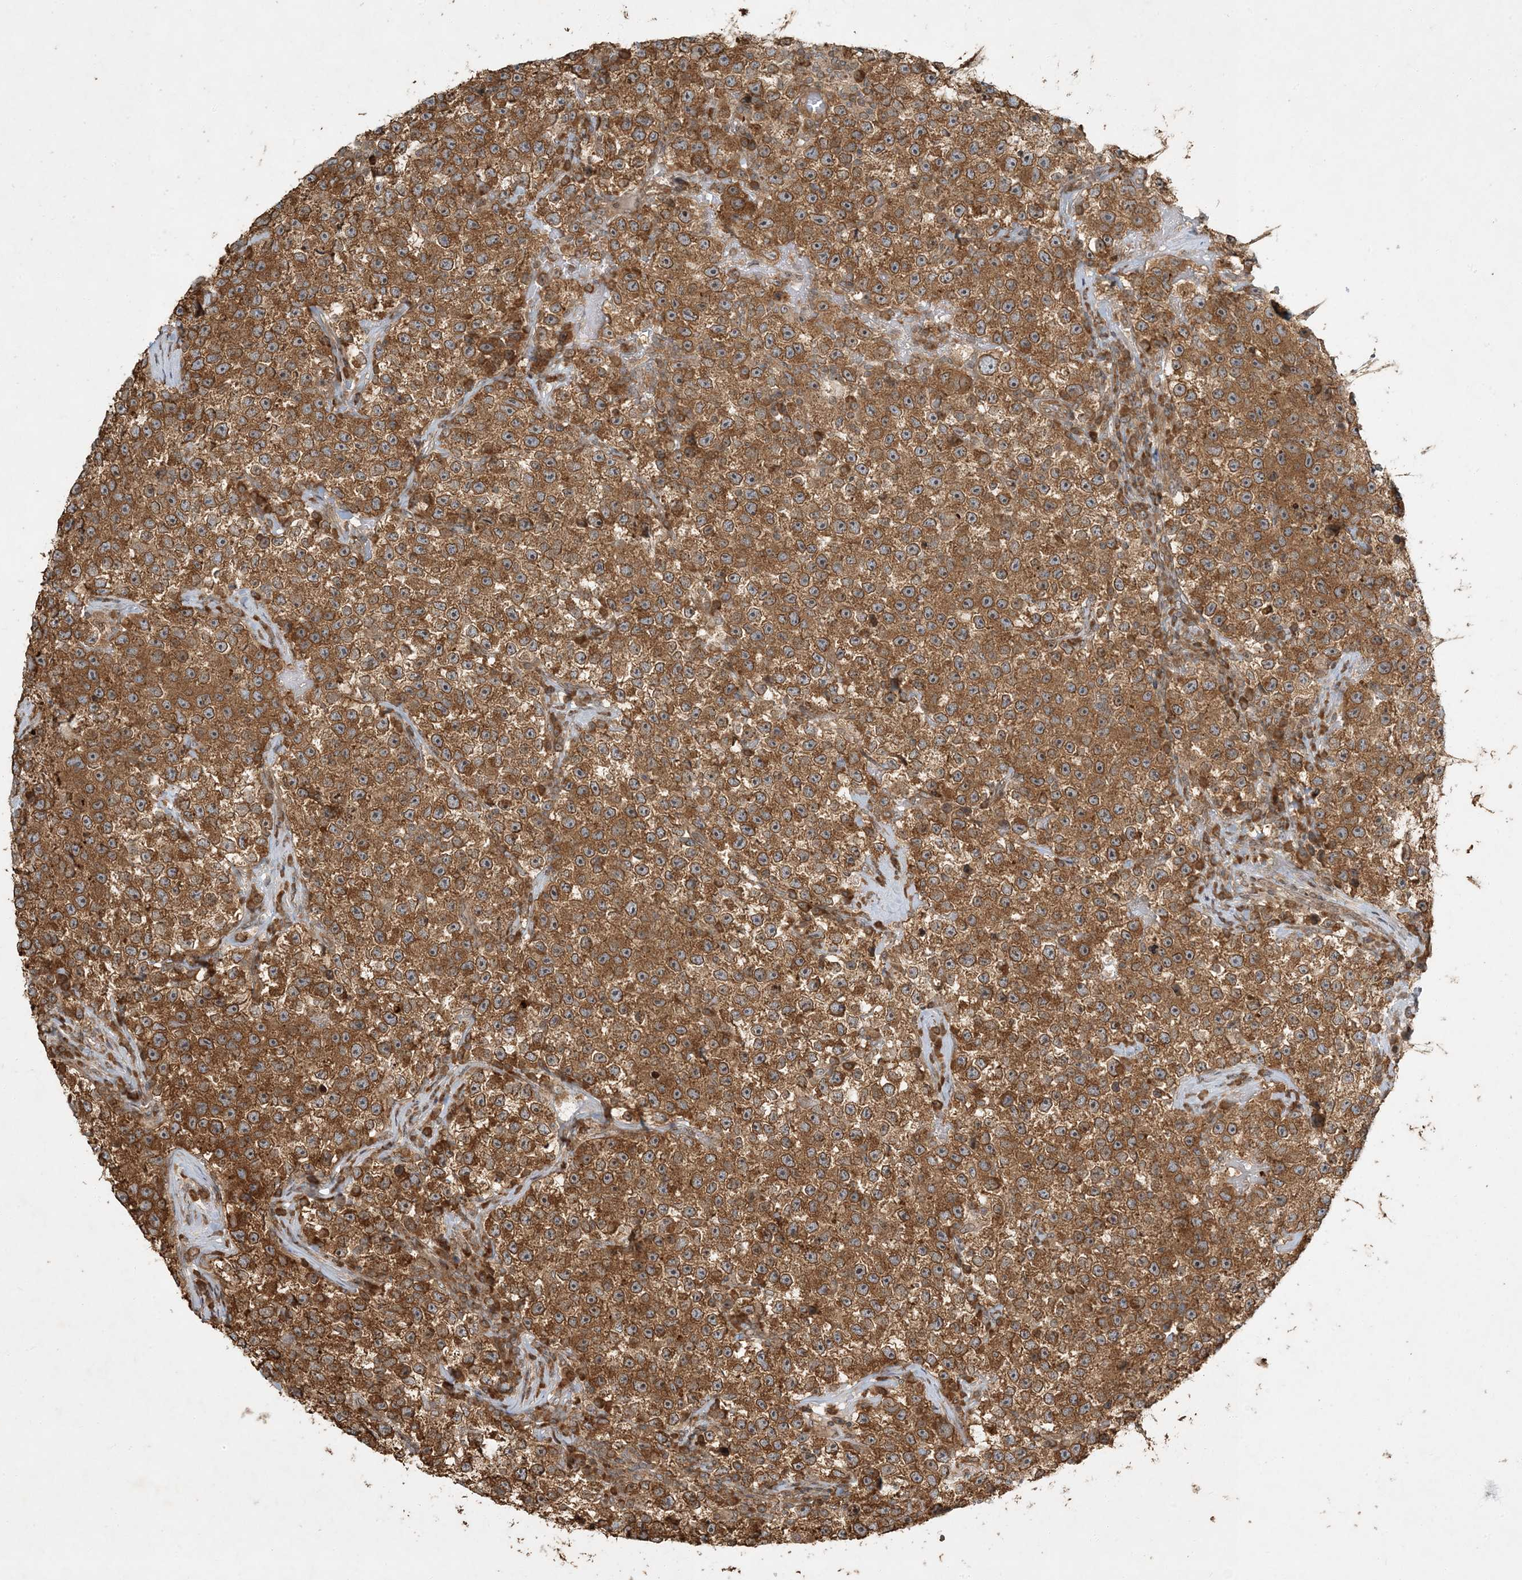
{"staining": {"intensity": "moderate", "quantity": ">75%", "location": "cytoplasmic/membranous"}, "tissue": "testis cancer", "cell_type": "Tumor cells", "image_type": "cancer", "snomed": [{"axis": "morphology", "description": "Seminoma, NOS"}, {"axis": "topography", "description": "Testis"}], "caption": "A micrograph of seminoma (testis) stained for a protein reveals moderate cytoplasmic/membranous brown staining in tumor cells.", "gene": "COMMD8", "patient": {"sex": "male", "age": 22}}